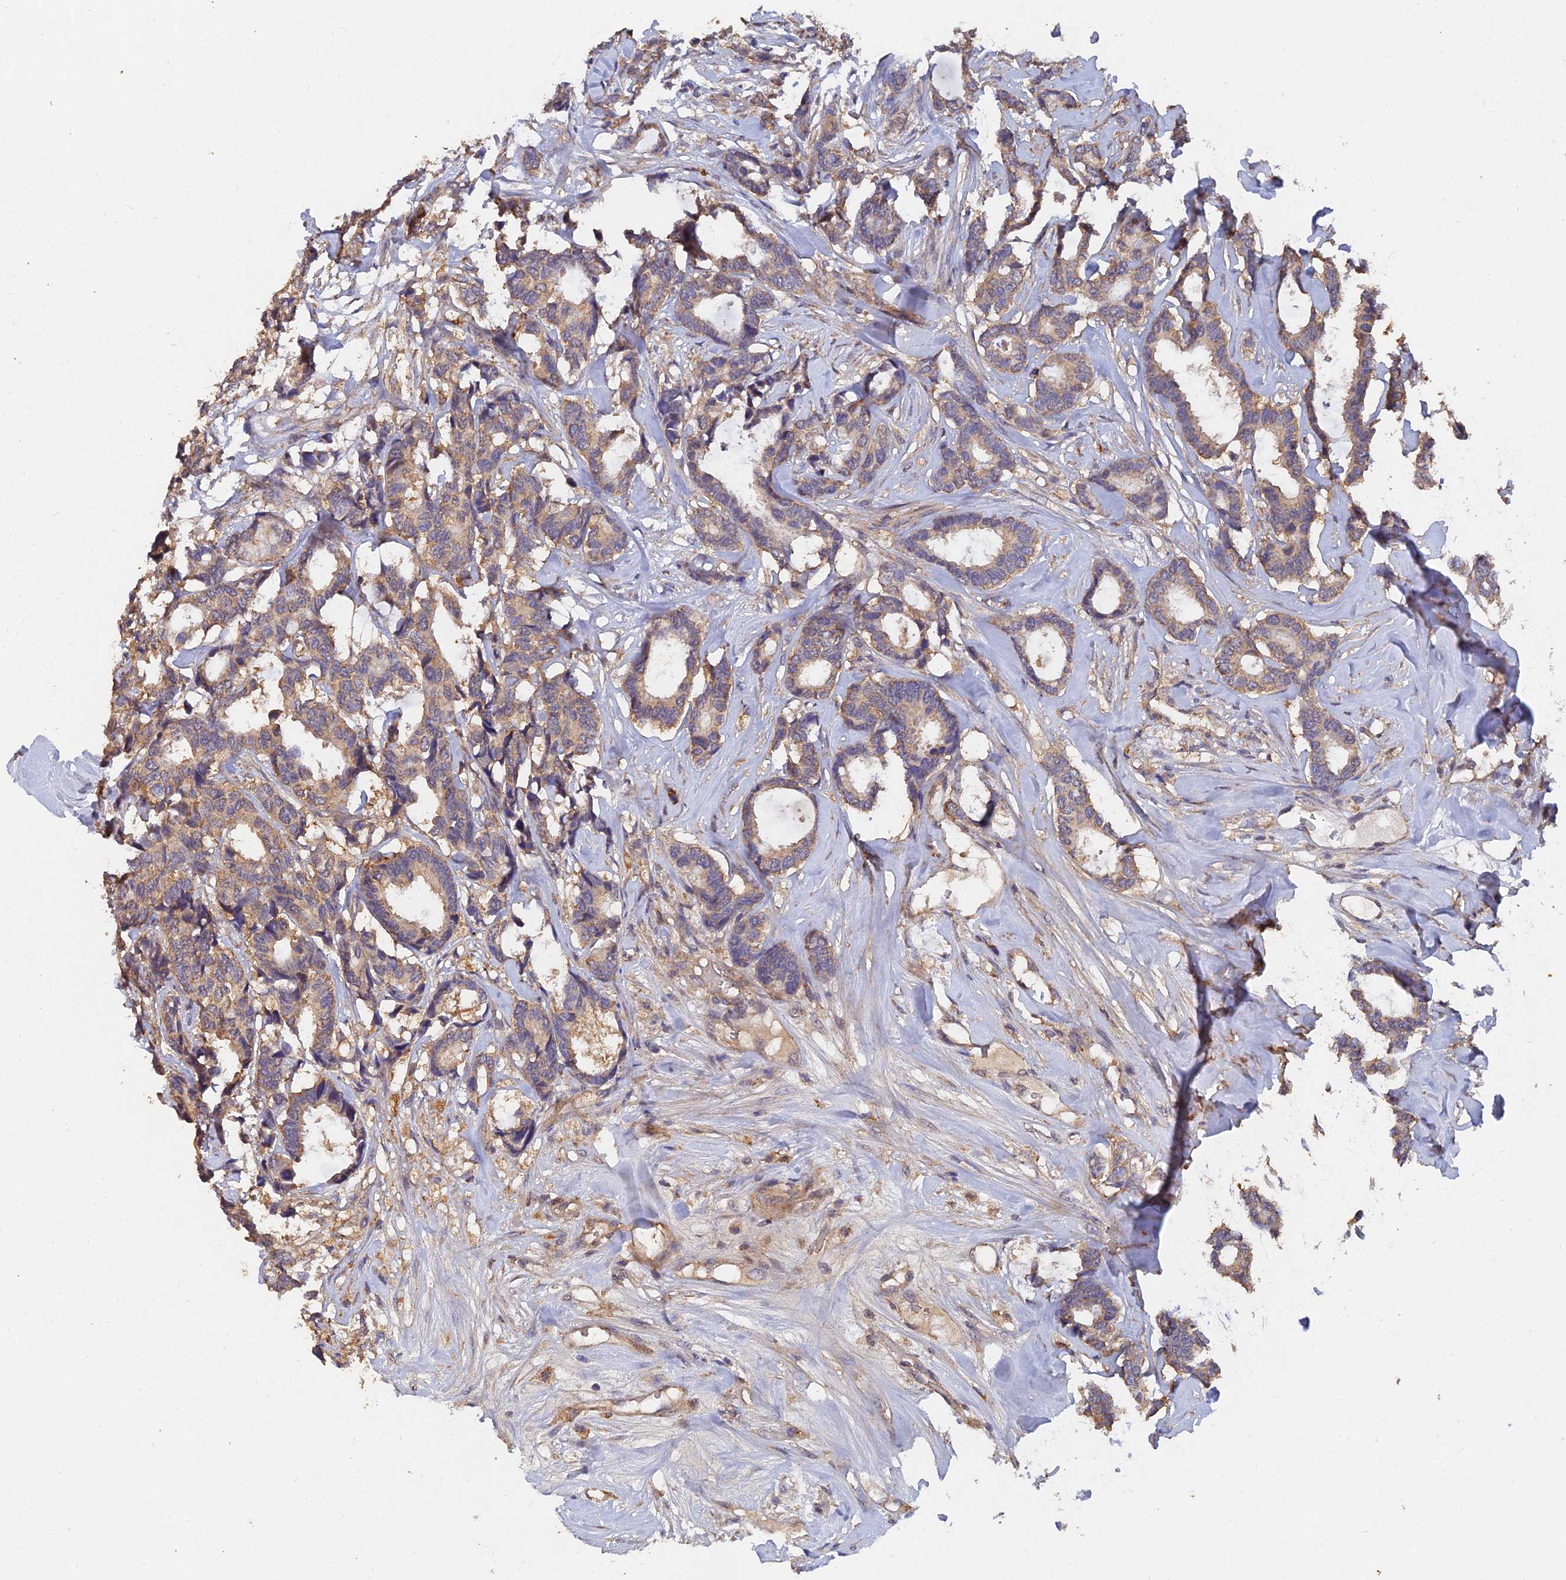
{"staining": {"intensity": "weak", "quantity": ">75%", "location": "cytoplasmic/membranous"}, "tissue": "breast cancer", "cell_type": "Tumor cells", "image_type": "cancer", "snomed": [{"axis": "morphology", "description": "Duct carcinoma"}, {"axis": "topography", "description": "Breast"}], "caption": "Infiltrating ductal carcinoma (breast) stained for a protein shows weak cytoplasmic/membranous positivity in tumor cells.", "gene": "SLC38A11", "patient": {"sex": "female", "age": 87}}